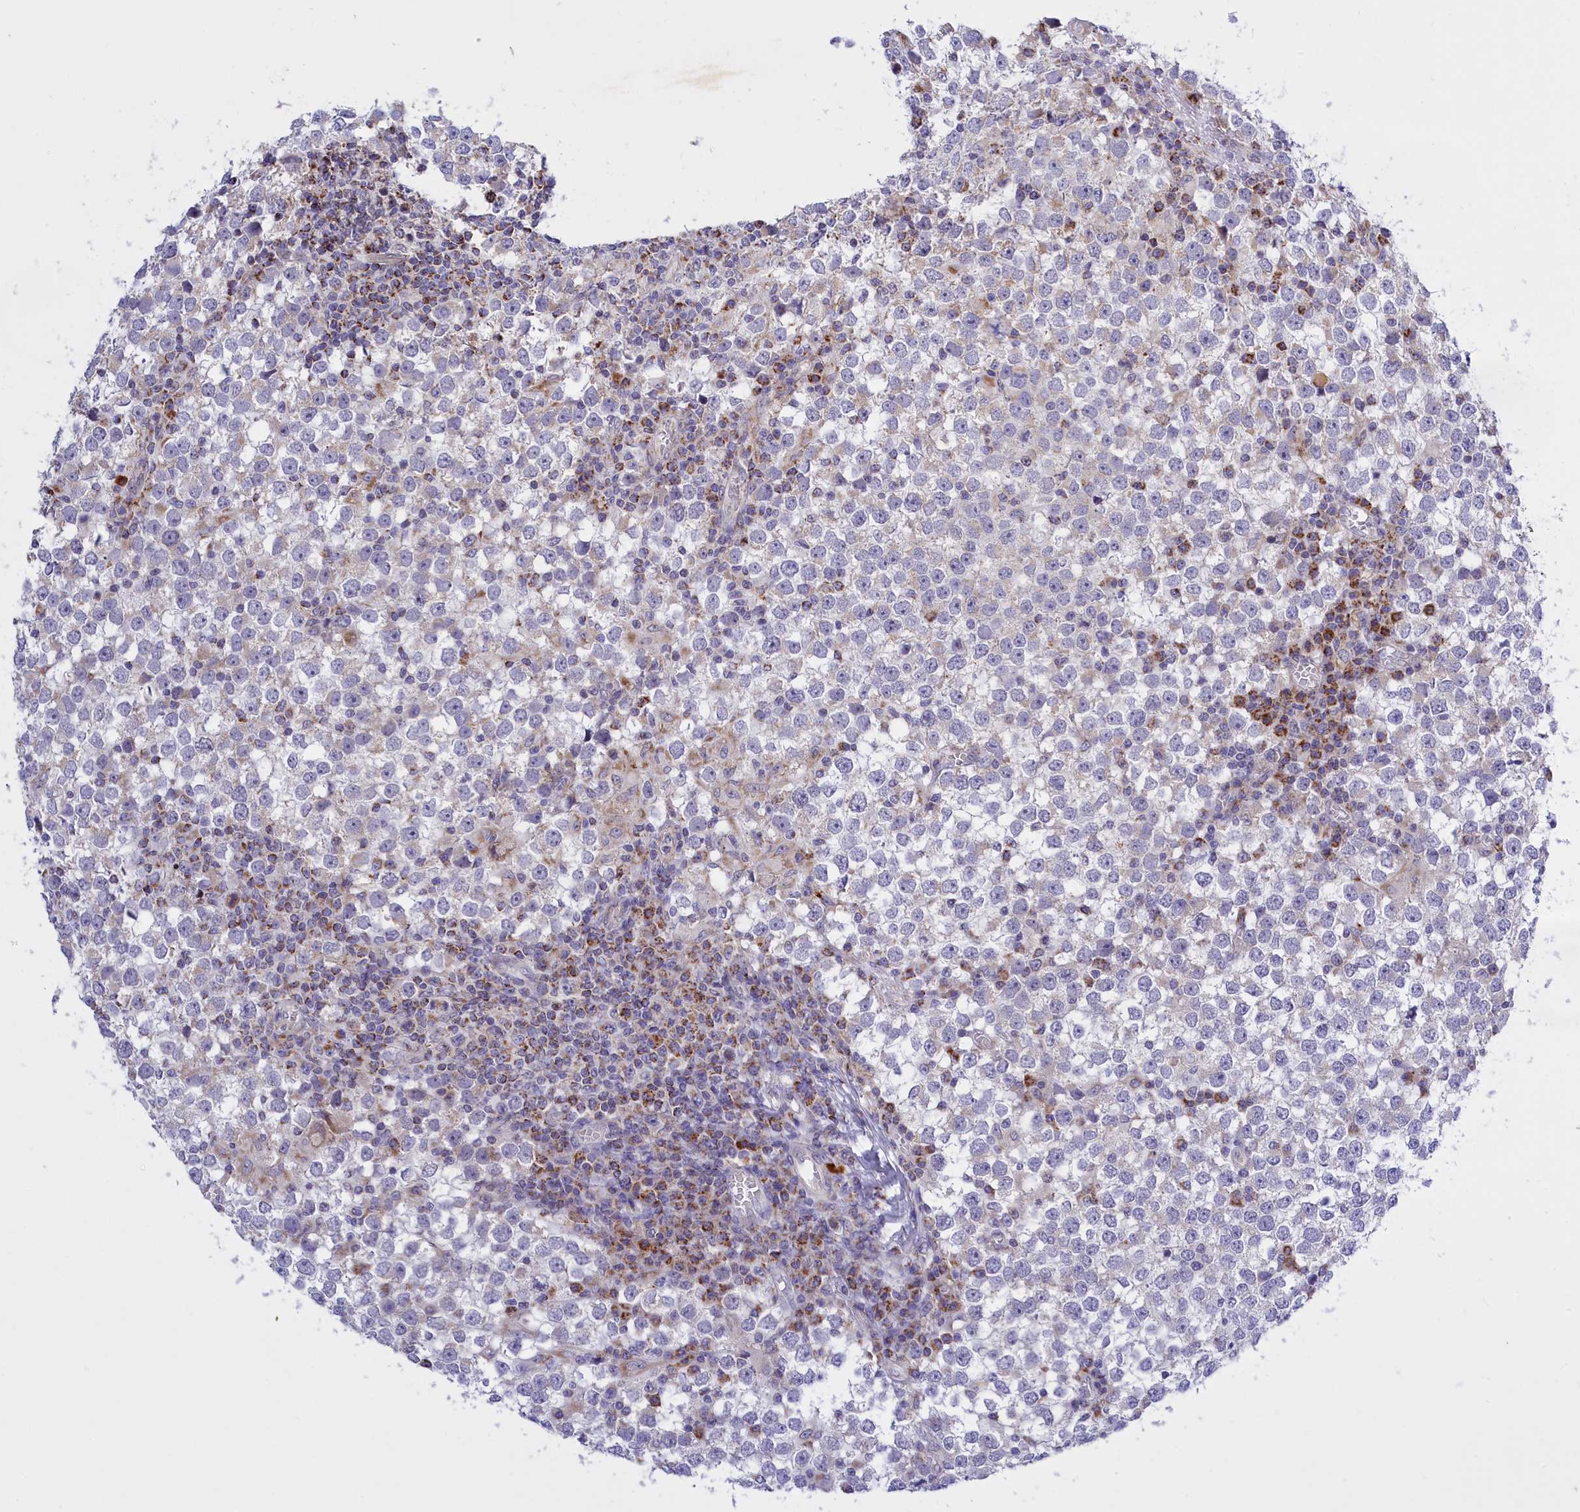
{"staining": {"intensity": "negative", "quantity": "none", "location": "none"}, "tissue": "testis cancer", "cell_type": "Tumor cells", "image_type": "cancer", "snomed": [{"axis": "morphology", "description": "Seminoma, NOS"}, {"axis": "topography", "description": "Testis"}], "caption": "Immunohistochemistry image of neoplastic tissue: testis cancer (seminoma) stained with DAB displays no significant protein staining in tumor cells.", "gene": "FAM149B1", "patient": {"sex": "male", "age": 65}}